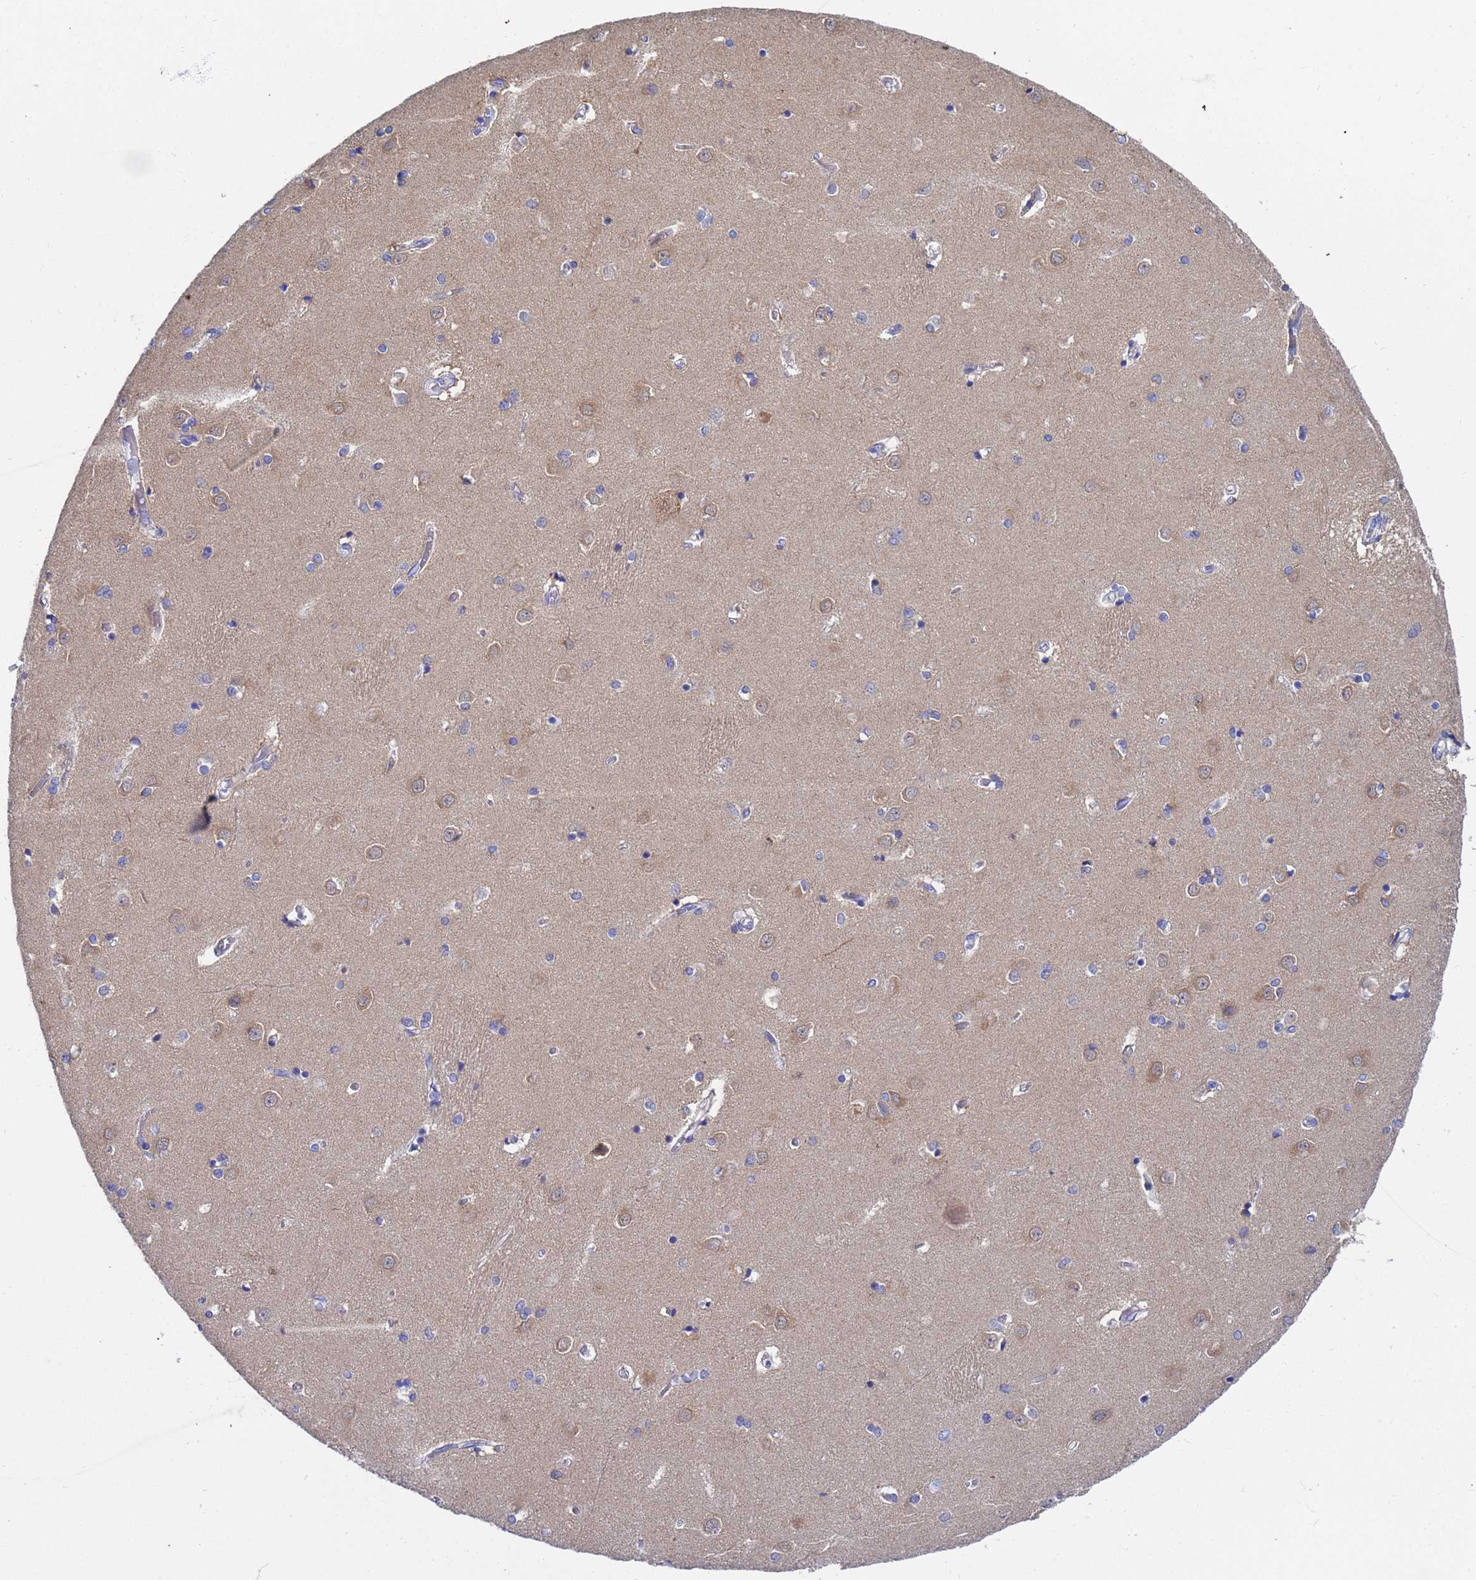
{"staining": {"intensity": "negative", "quantity": "none", "location": "none"}, "tissue": "caudate", "cell_type": "Glial cells", "image_type": "normal", "snomed": [{"axis": "morphology", "description": "Normal tissue, NOS"}, {"axis": "topography", "description": "Lateral ventricle wall"}], "caption": "Glial cells are negative for protein expression in unremarkable human caudate. (DAB (3,3'-diaminobenzidine) IHC, high magnification).", "gene": "UBE2O", "patient": {"sex": "male", "age": 37}}